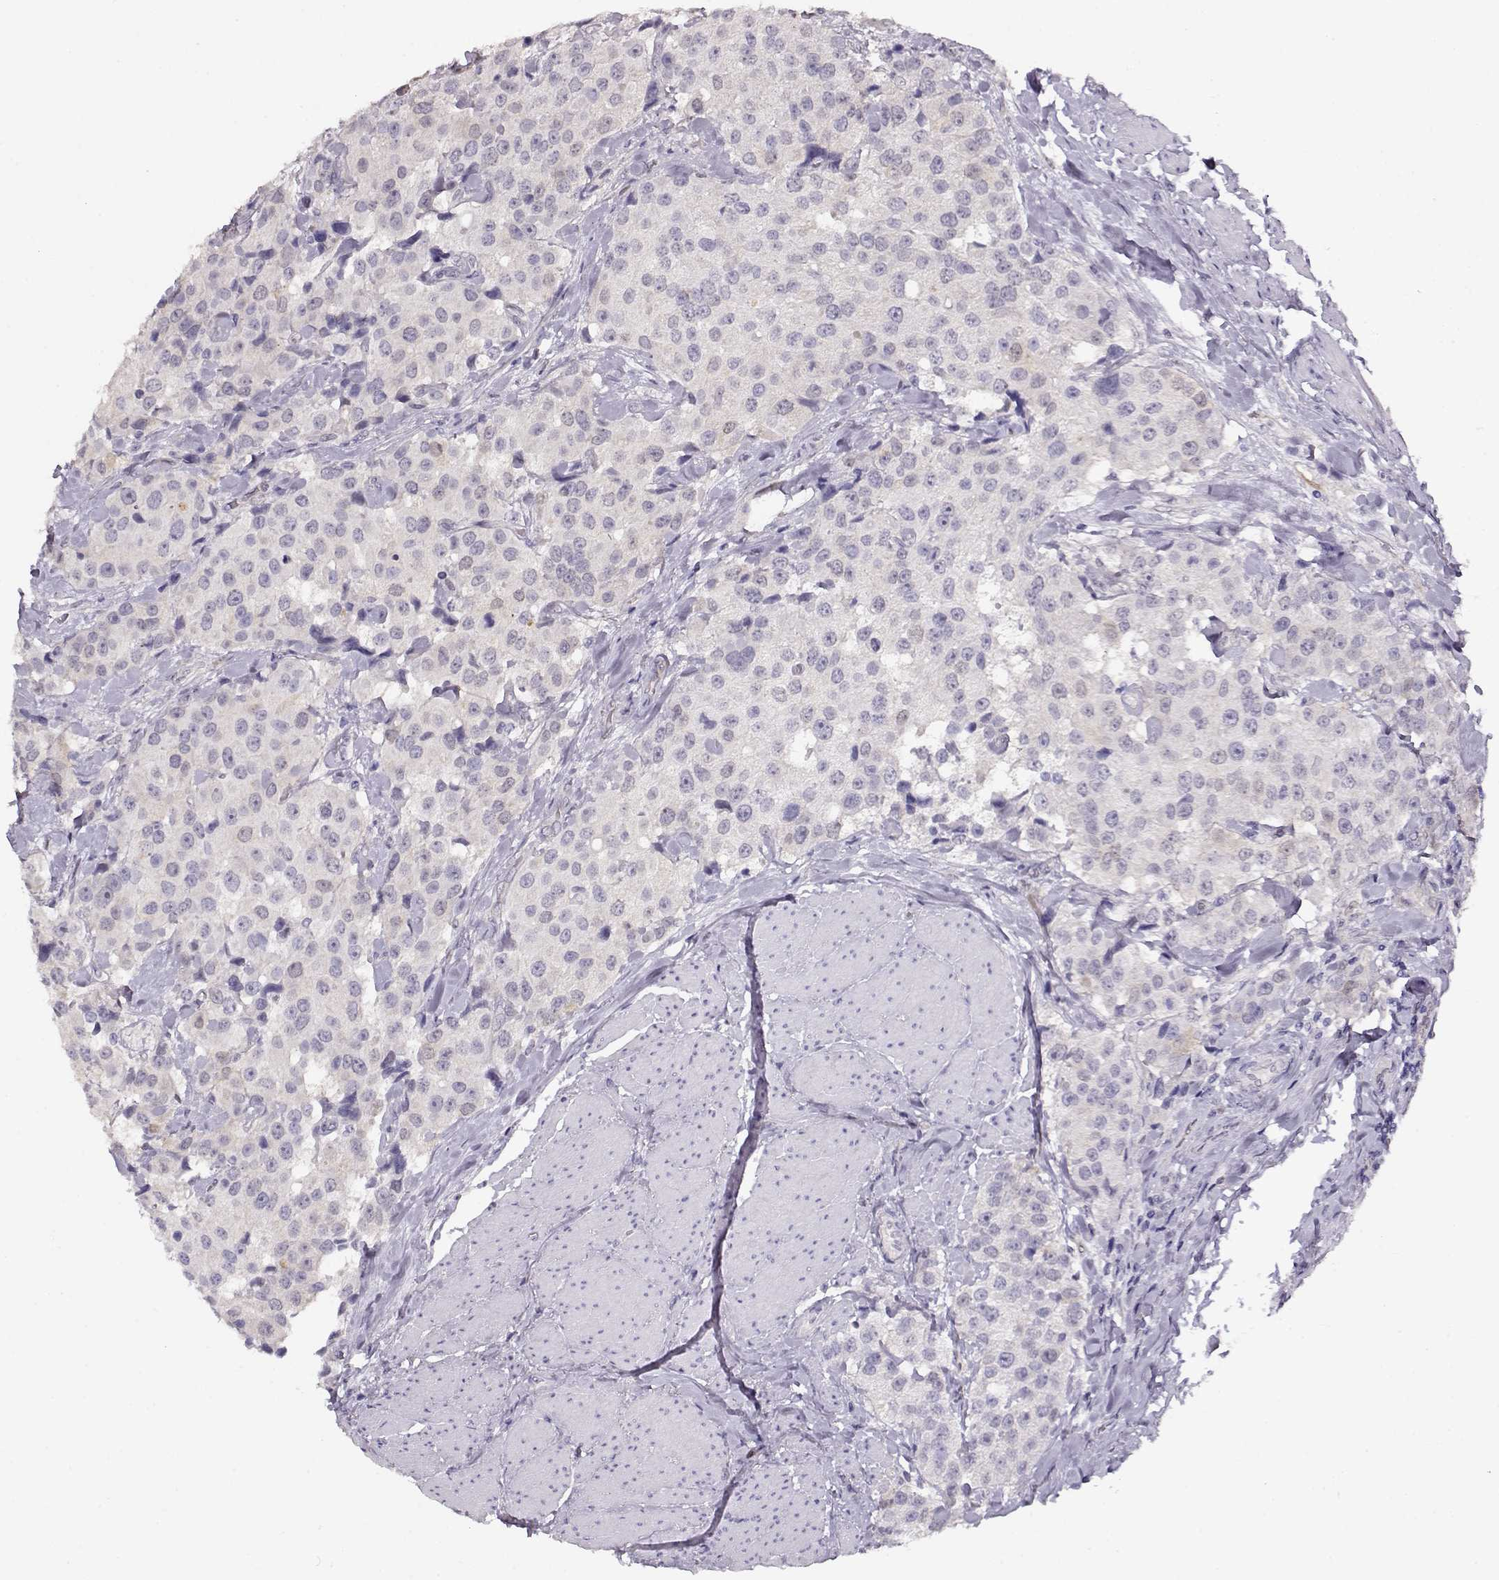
{"staining": {"intensity": "negative", "quantity": "none", "location": "none"}, "tissue": "urothelial cancer", "cell_type": "Tumor cells", "image_type": "cancer", "snomed": [{"axis": "morphology", "description": "Urothelial carcinoma, High grade"}, {"axis": "topography", "description": "Urinary bladder"}], "caption": "An IHC photomicrograph of high-grade urothelial carcinoma is shown. There is no staining in tumor cells of high-grade urothelial carcinoma.", "gene": "CCR8", "patient": {"sex": "female", "age": 64}}